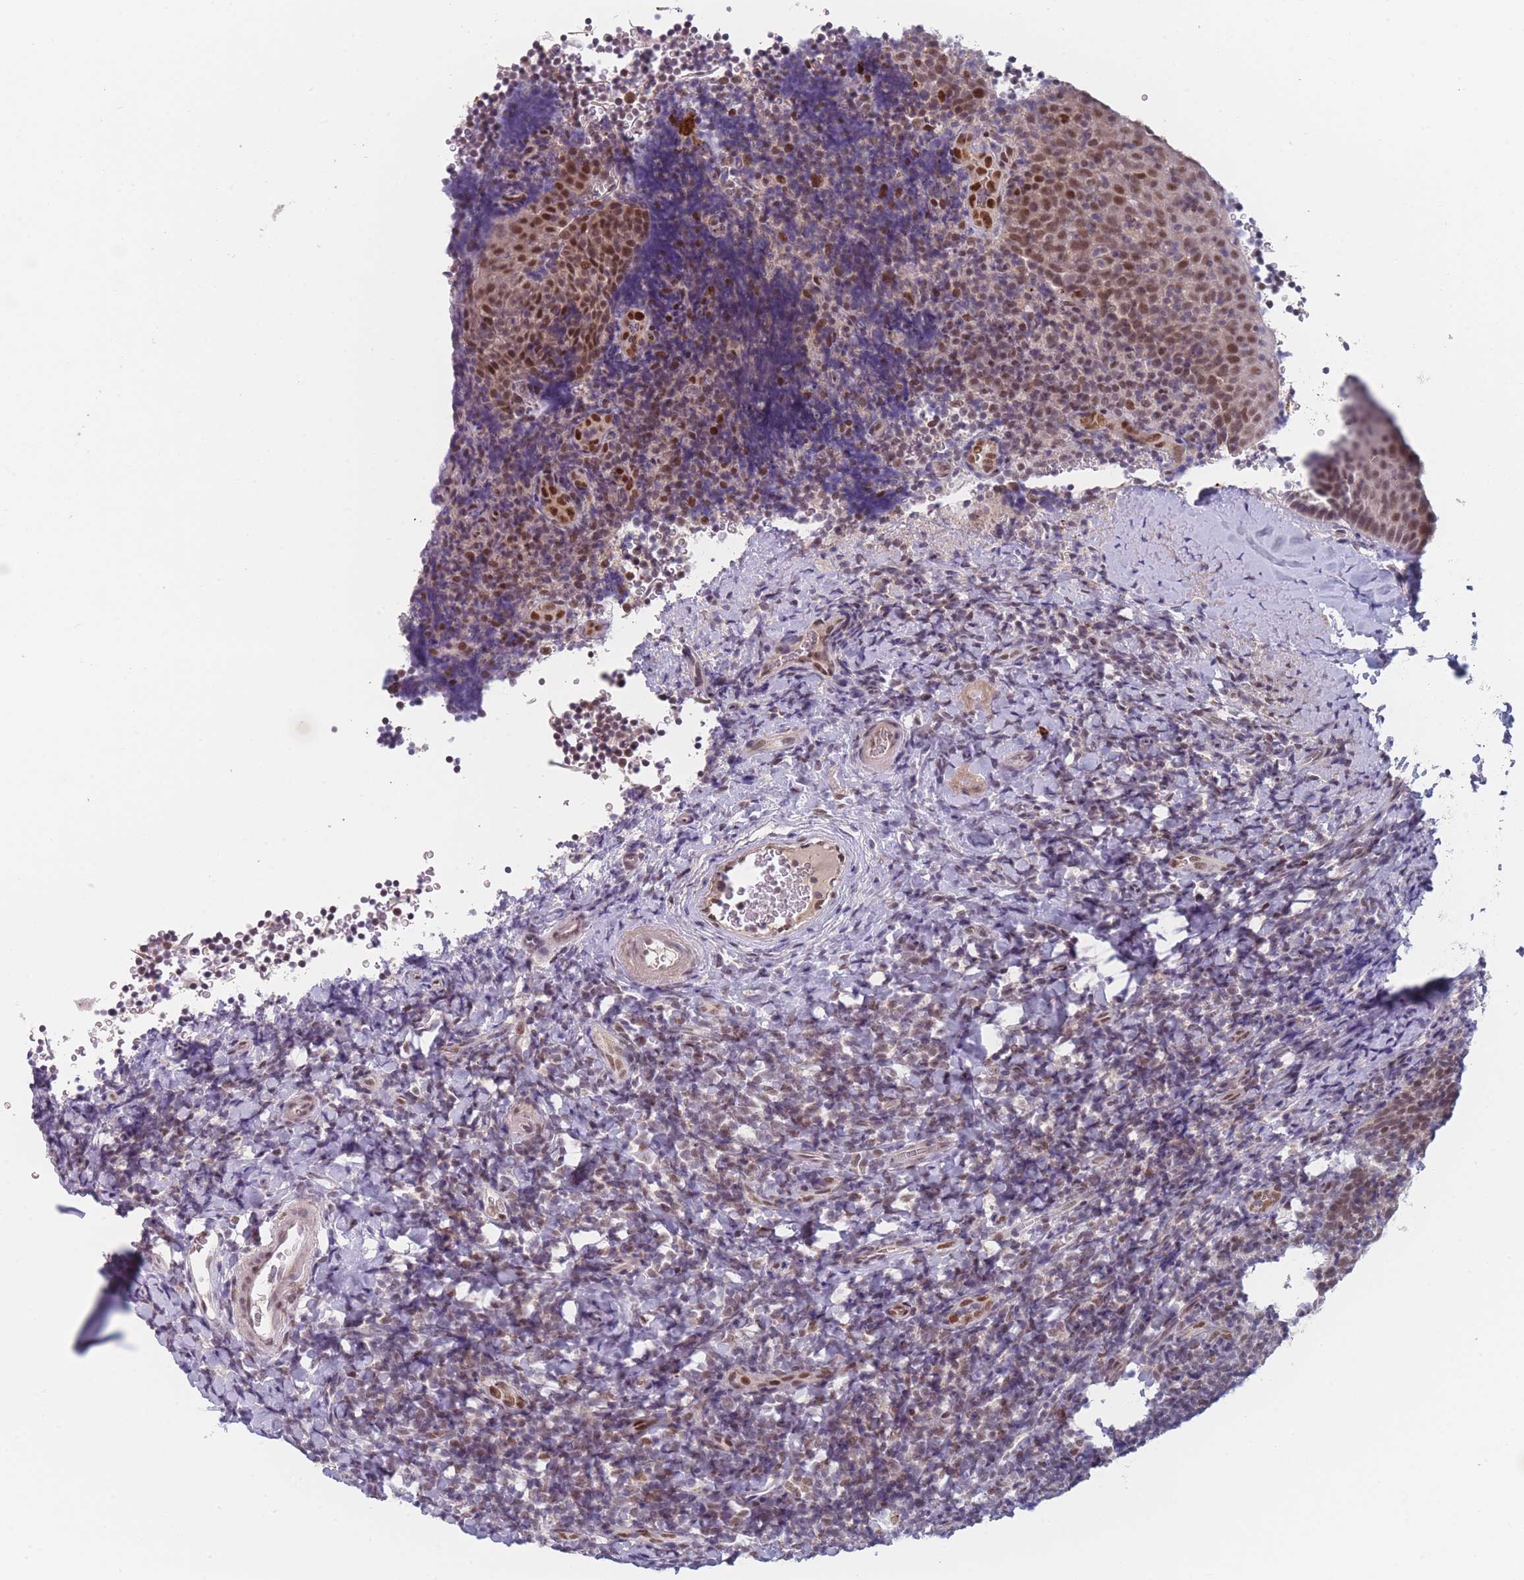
{"staining": {"intensity": "negative", "quantity": "none", "location": "none"}, "tissue": "tonsil", "cell_type": "Germinal center cells", "image_type": "normal", "snomed": [{"axis": "morphology", "description": "Normal tissue, NOS"}, {"axis": "topography", "description": "Tonsil"}], "caption": "Immunohistochemical staining of benign human tonsil demonstrates no significant expression in germinal center cells.", "gene": "ANKRD10", "patient": {"sex": "male", "age": 27}}